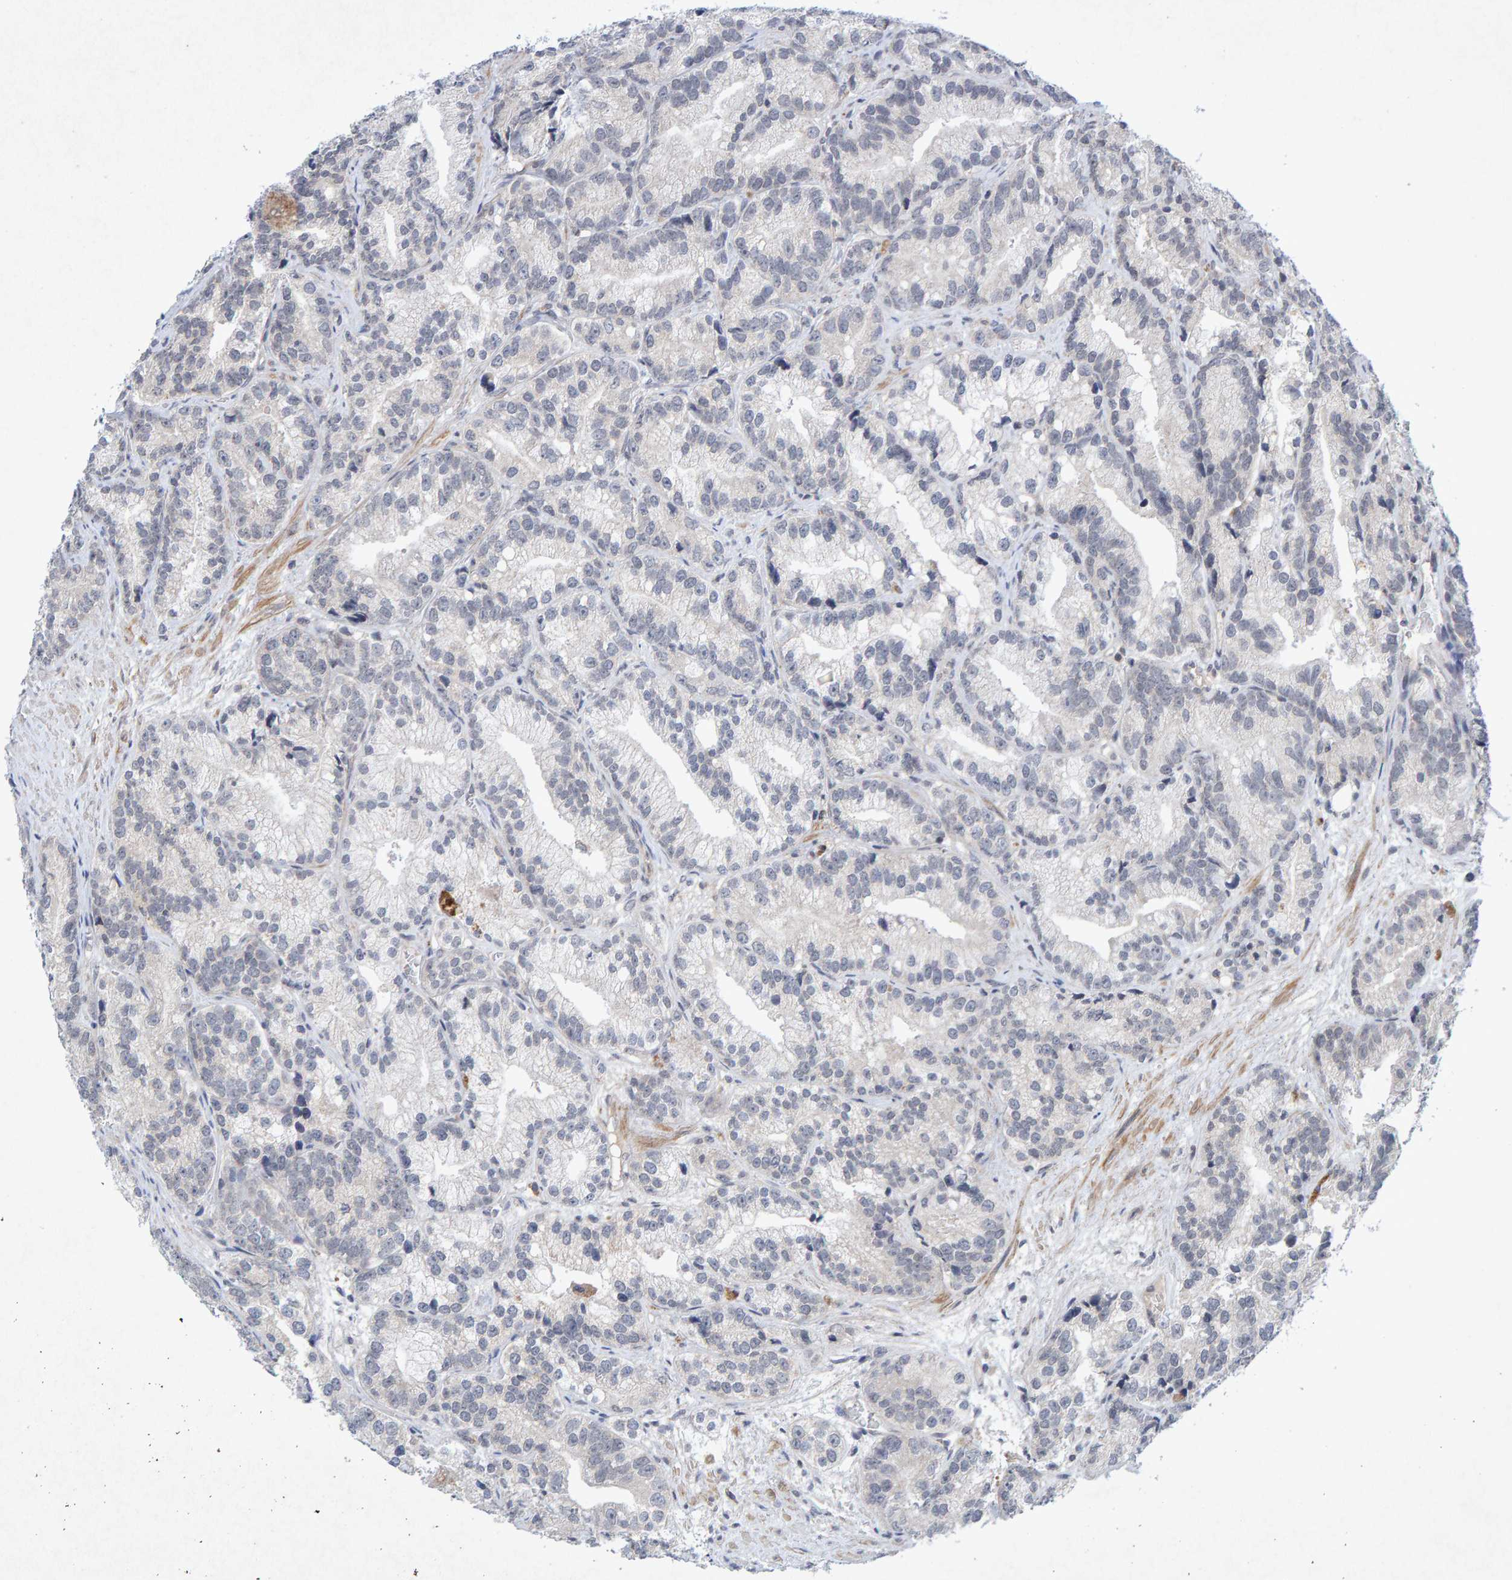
{"staining": {"intensity": "negative", "quantity": "none", "location": "none"}, "tissue": "prostate cancer", "cell_type": "Tumor cells", "image_type": "cancer", "snomed": [{"axis": "morphology", "description": "Adenocarcinoma, Low grade"}, {"axis": "topography", "description": "Prostate"}], "caption": "IHC photomicrograph of neoplastic tissue: low-grade adenocarcinoma (prostate) stained with DAB exhibits no significant protein positivity in tumor cells. (Stains: DAB immunohistochemistry (IHC) with hematoxylin counter stain, Microscopy: brightfield microscopy at high magnification).", "gene": "CDH2", "patient": {"sex": "male", "age": 89}}